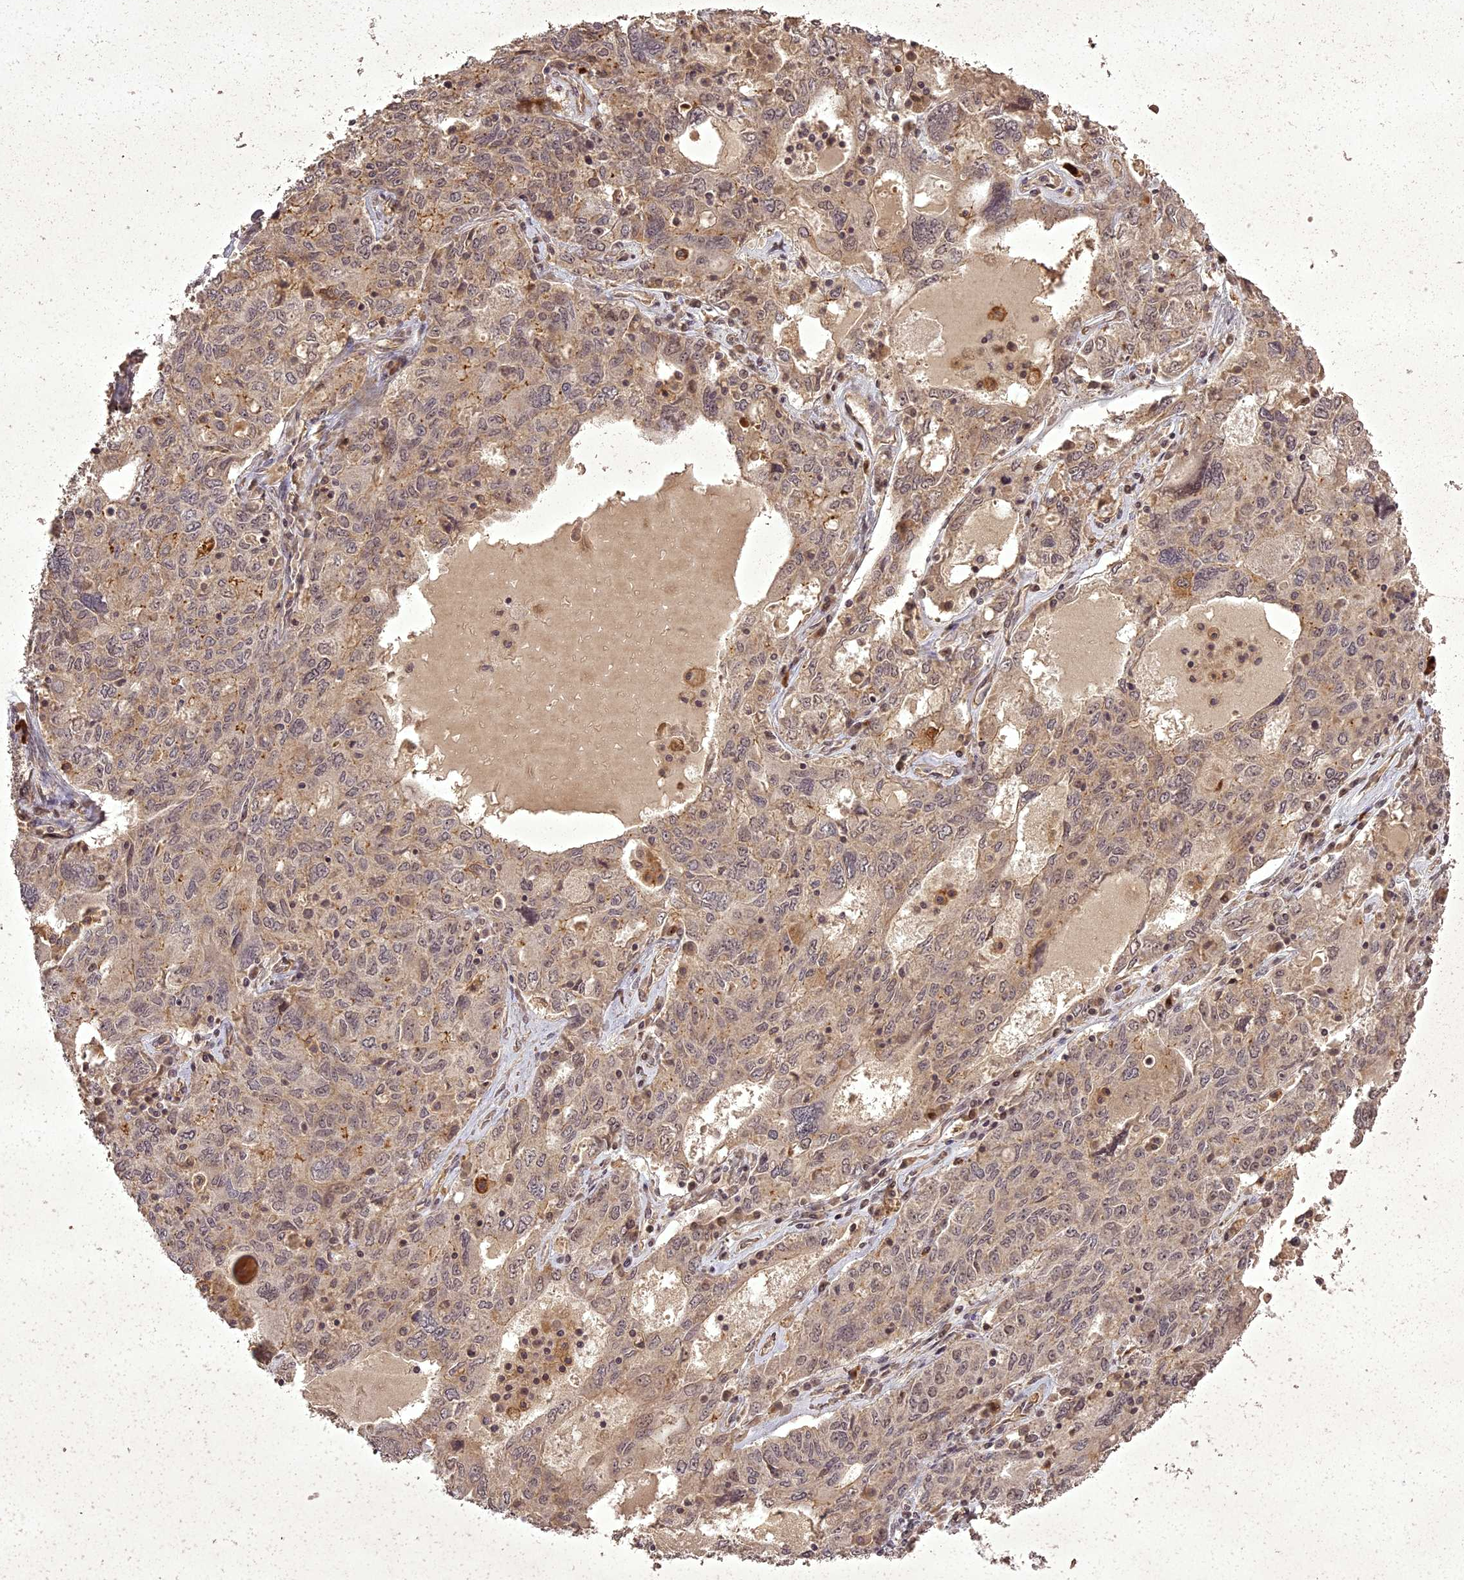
{"staining": {"intensity": "weak", "quantity": "25%-75%", "location": "cytoplasmic/membranous,nuclear"}, "tissue": "ovarian cancer", "cell_type": "Tumor cells", "image_type": "cancer", "snomed": [{"axis": "morphology", "description": "Carcinoma, endometroid"}, {"axis": "topography", "description": "Ovary"}], "caption": "IHC photomicrograph of neoplastic tissue: ovarian cancer (endometroid carcinoma) stained using immunohistochemistry exhibits low levels of weak protein expression localized specifically in the cytoplasmic/membranous and nuclear of tumor cells, appearing as a cytoplasmic/membranous and nuclear brown color.", "gene": "ING5", "patient": {"sex": "female", "age": 62}}